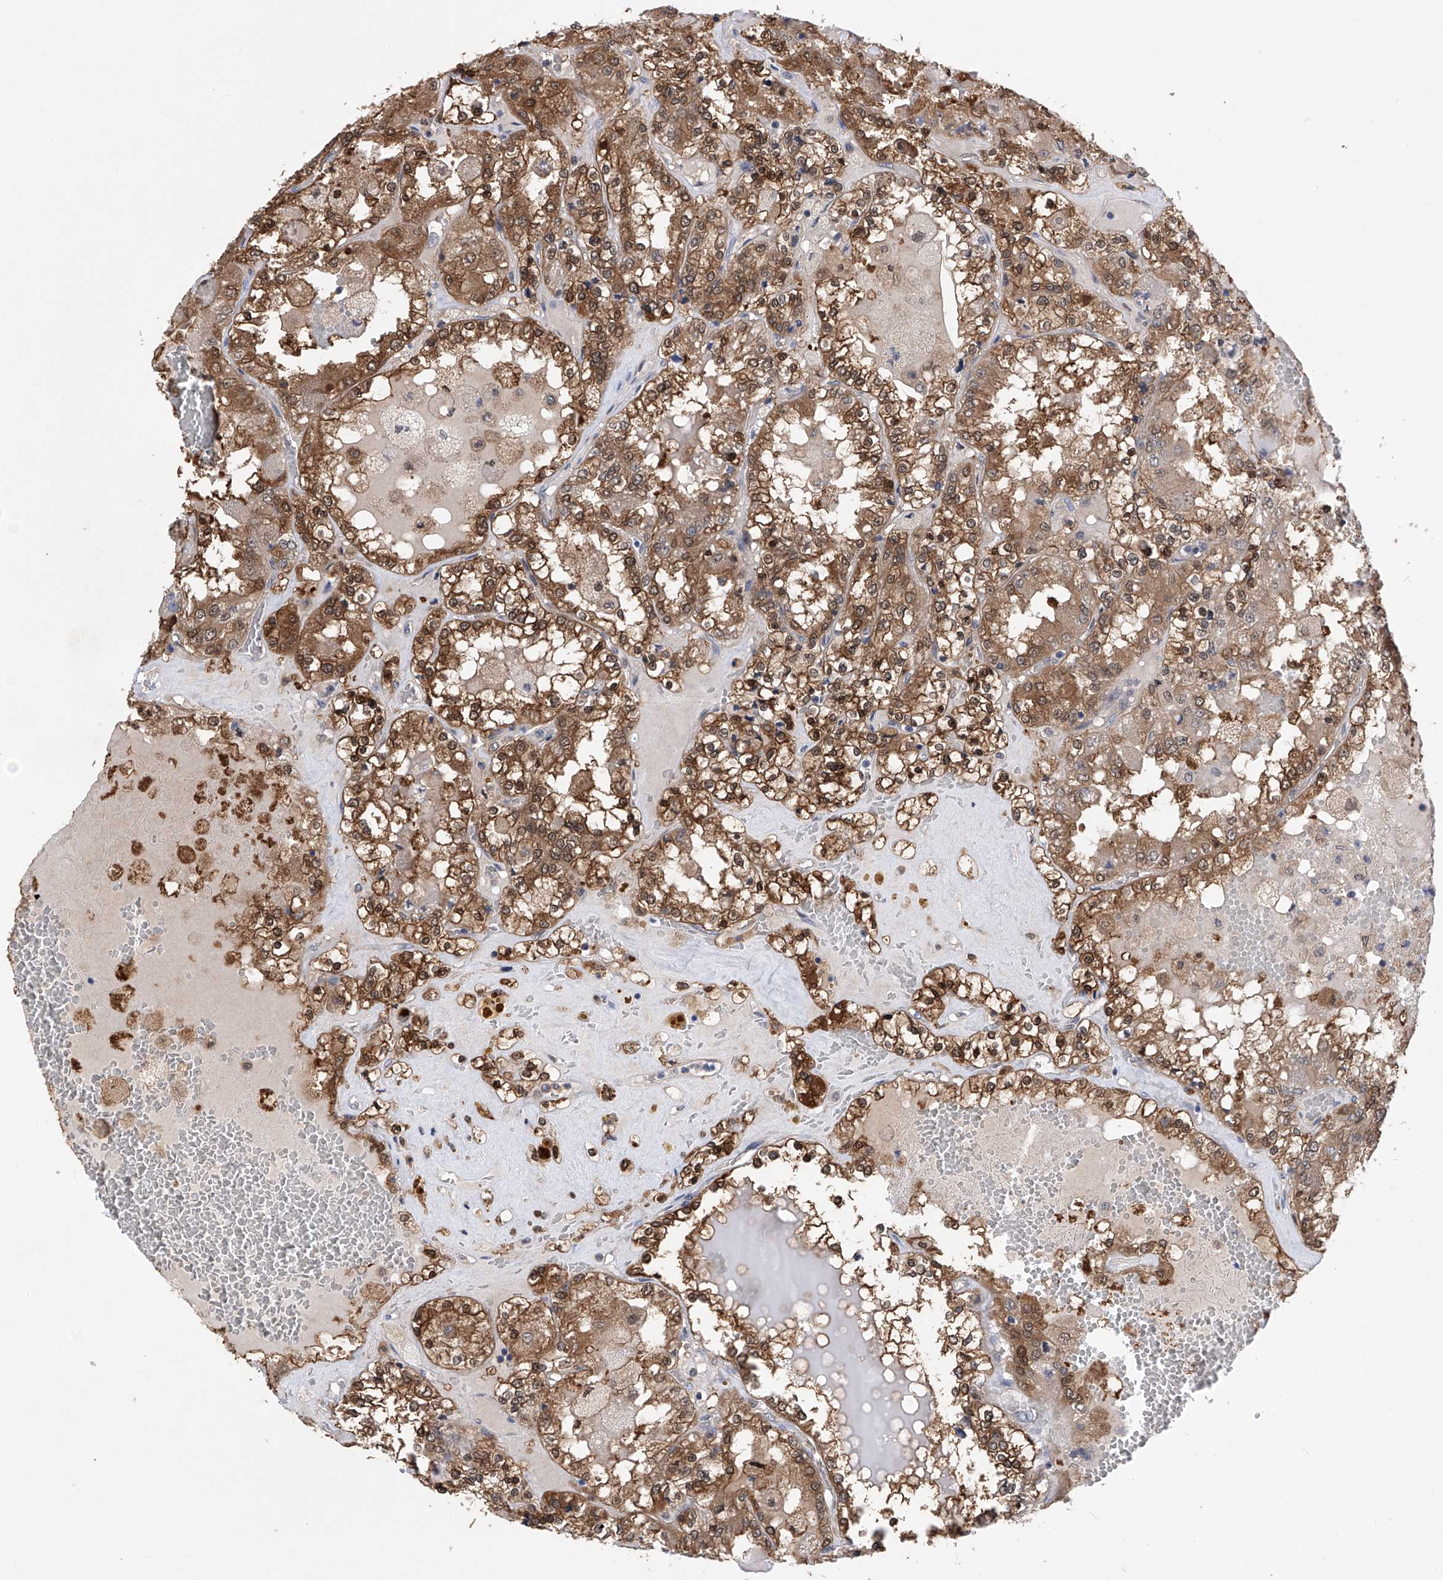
{"staining": {"intensity": "moderate", "quantity": ">75%", "location": "cytoplasmic/membranous,nuclear"}, "tissue": "renal cancer", "cell_type": "Tumor cells", "image_type": "cancer", "snomed": [{"axis": "morphology", "description": "Adenocarcinoma, NOS"}, {"axis": "topography", "description": "Kidney"}], "caption": "IHC staining of adenocarcinoma (renal), which shows medium levels of moderate cytoplasmic/membranous and nuclear positivity in about >75% of tumor cells indicating moderate cytoplasmic/membranous and nuclear protein staining. The staining was performed using DAB (3,3'-diaminobenzidine) (brown) for protein detection and nuclei were counterstained in hematoxylin (blue).", "gene": "SPATA20", "patient": {"sex": "female", "age": 56}}